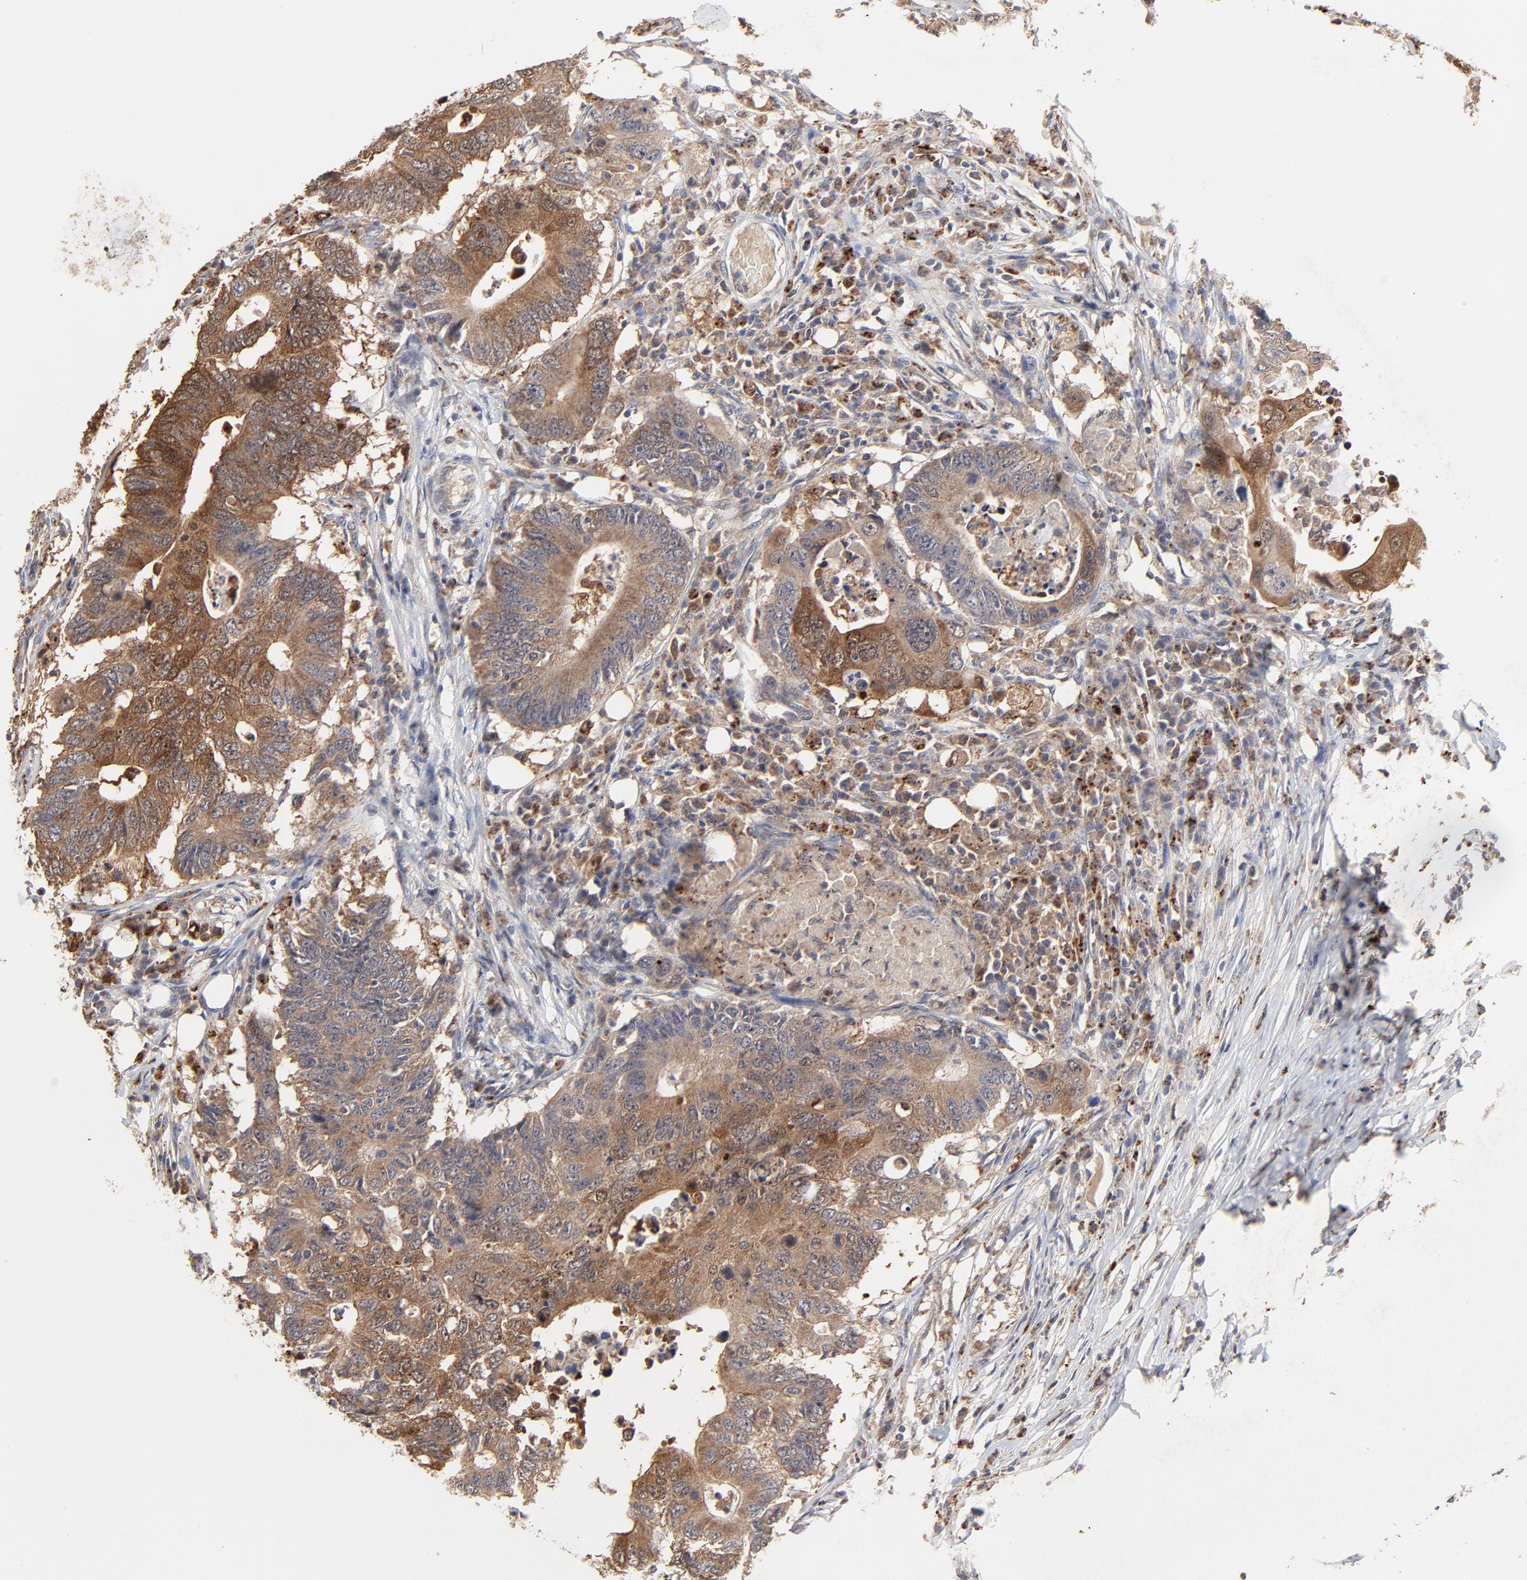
{"staining": {"intensity": "moderate", "quantity": ">75%", "location": "cytoplasmic/membranous"}, "tissue": "colorectal cancer", "cell_type": "Tumor cells", "image_type": "cancer", "snomed": [{"axis": "morphology", "description": "Adenocarcinoma, NOS"}, {"axis": "topography", "description": "Colon"}], "caption": "Tumor cells reveal moderate cytoplasmic/membranous staining in about >75% of cells in colorectal adenocarcinoma.", "gene": "LGALS3", "patient": {"sex": "male", "age": 71}}